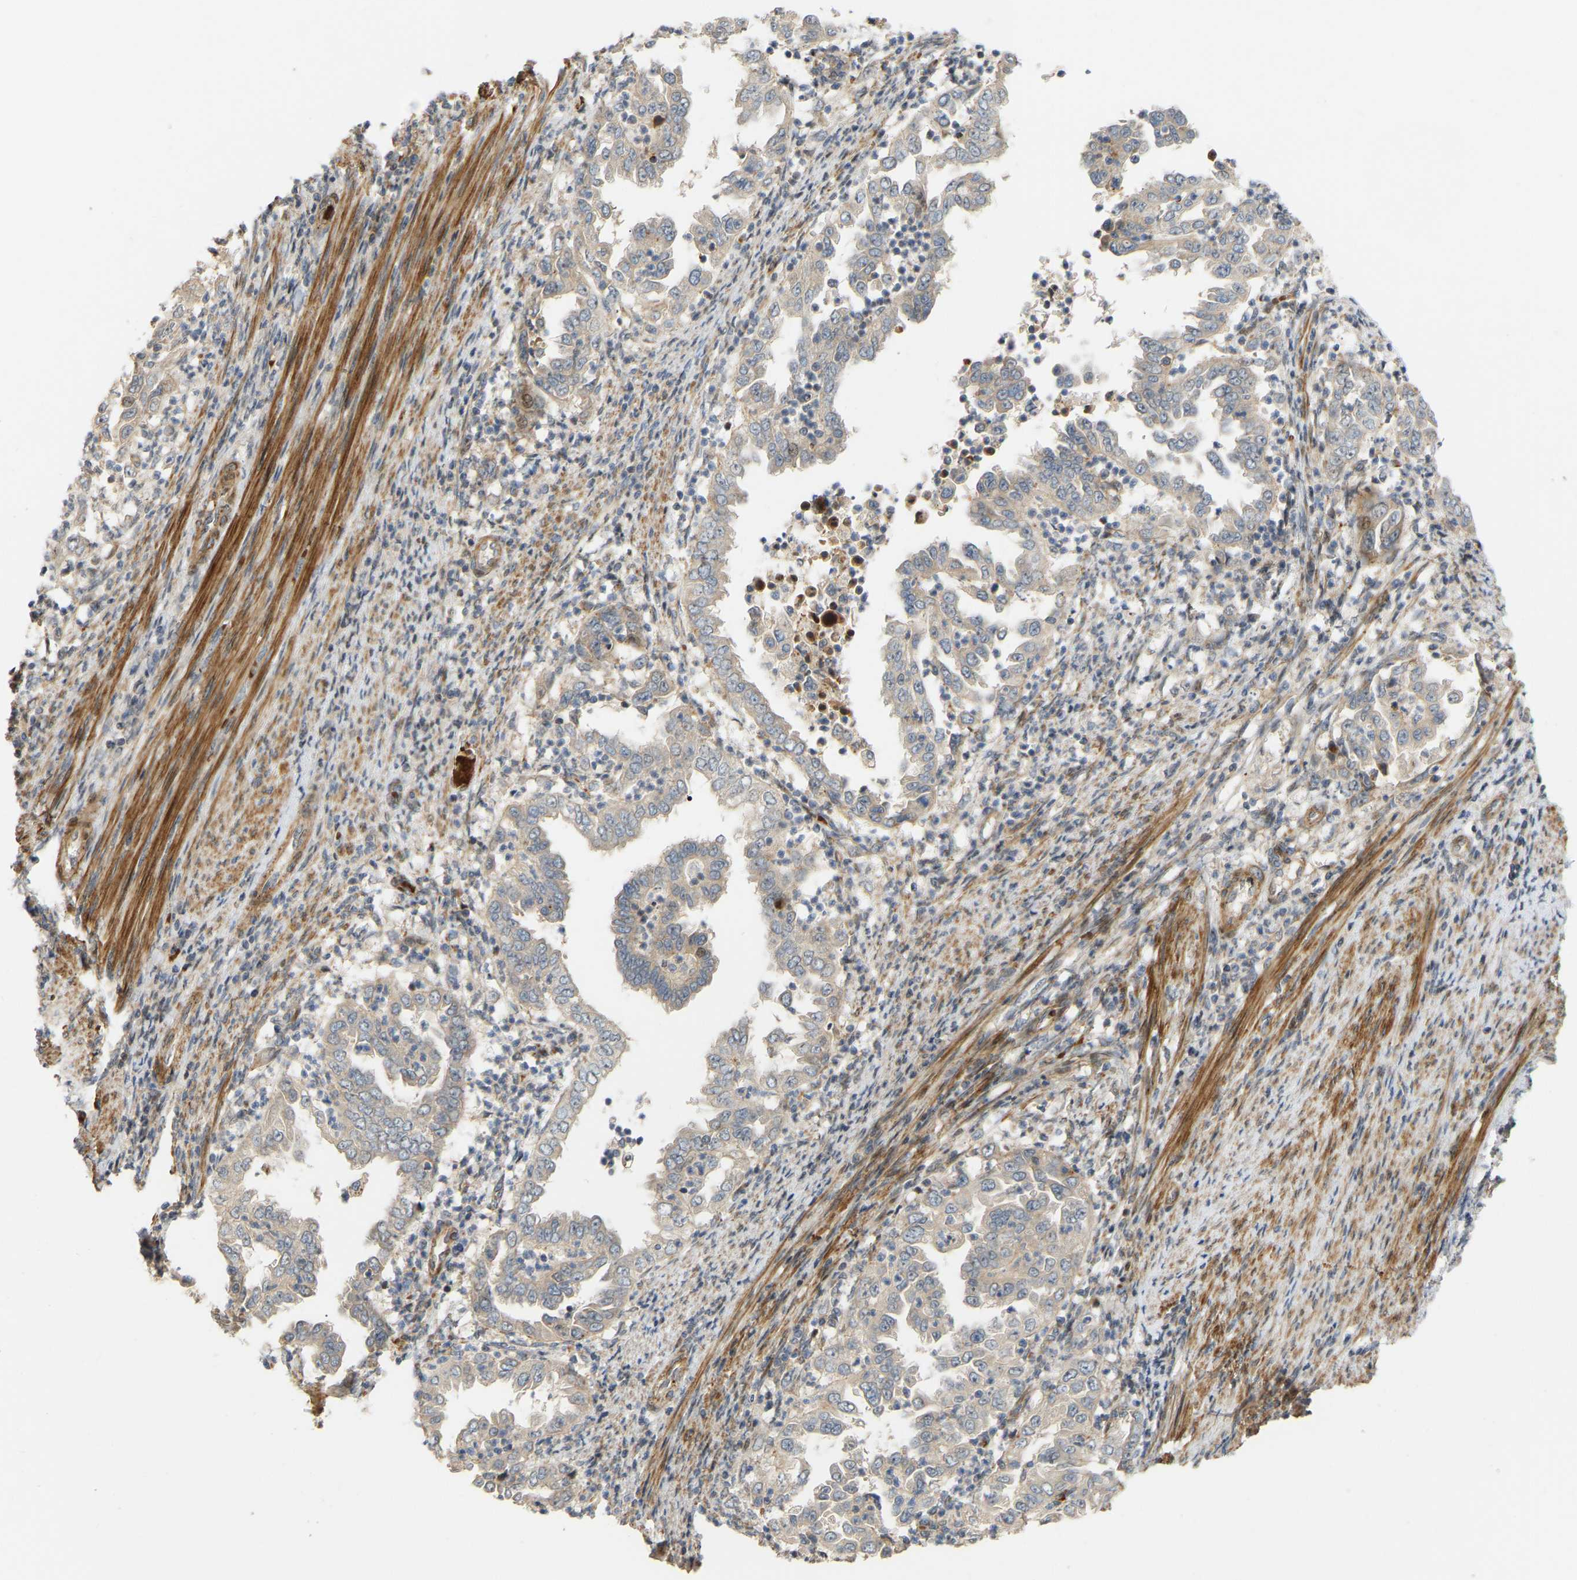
{"staining": {"intensity": "weak", "quantity": "<25%", "location": "cytoplasmic/membranous"}, "tissue": "endometrial cancer", "cell_type": "Tumor cells", "image_type": "cancer", "snomed": [{"axis": "morphology", "description": "Adenocarcinoma, NOS"}, {"axis": "topography", "description": "Endometrium"}], "caption": "IHC of adenocarcinoma (endometrial) exhibits no positivity in tumor cells.", "gene": "POGLUT2", "patient": {"sex": "female", "age": 85}}